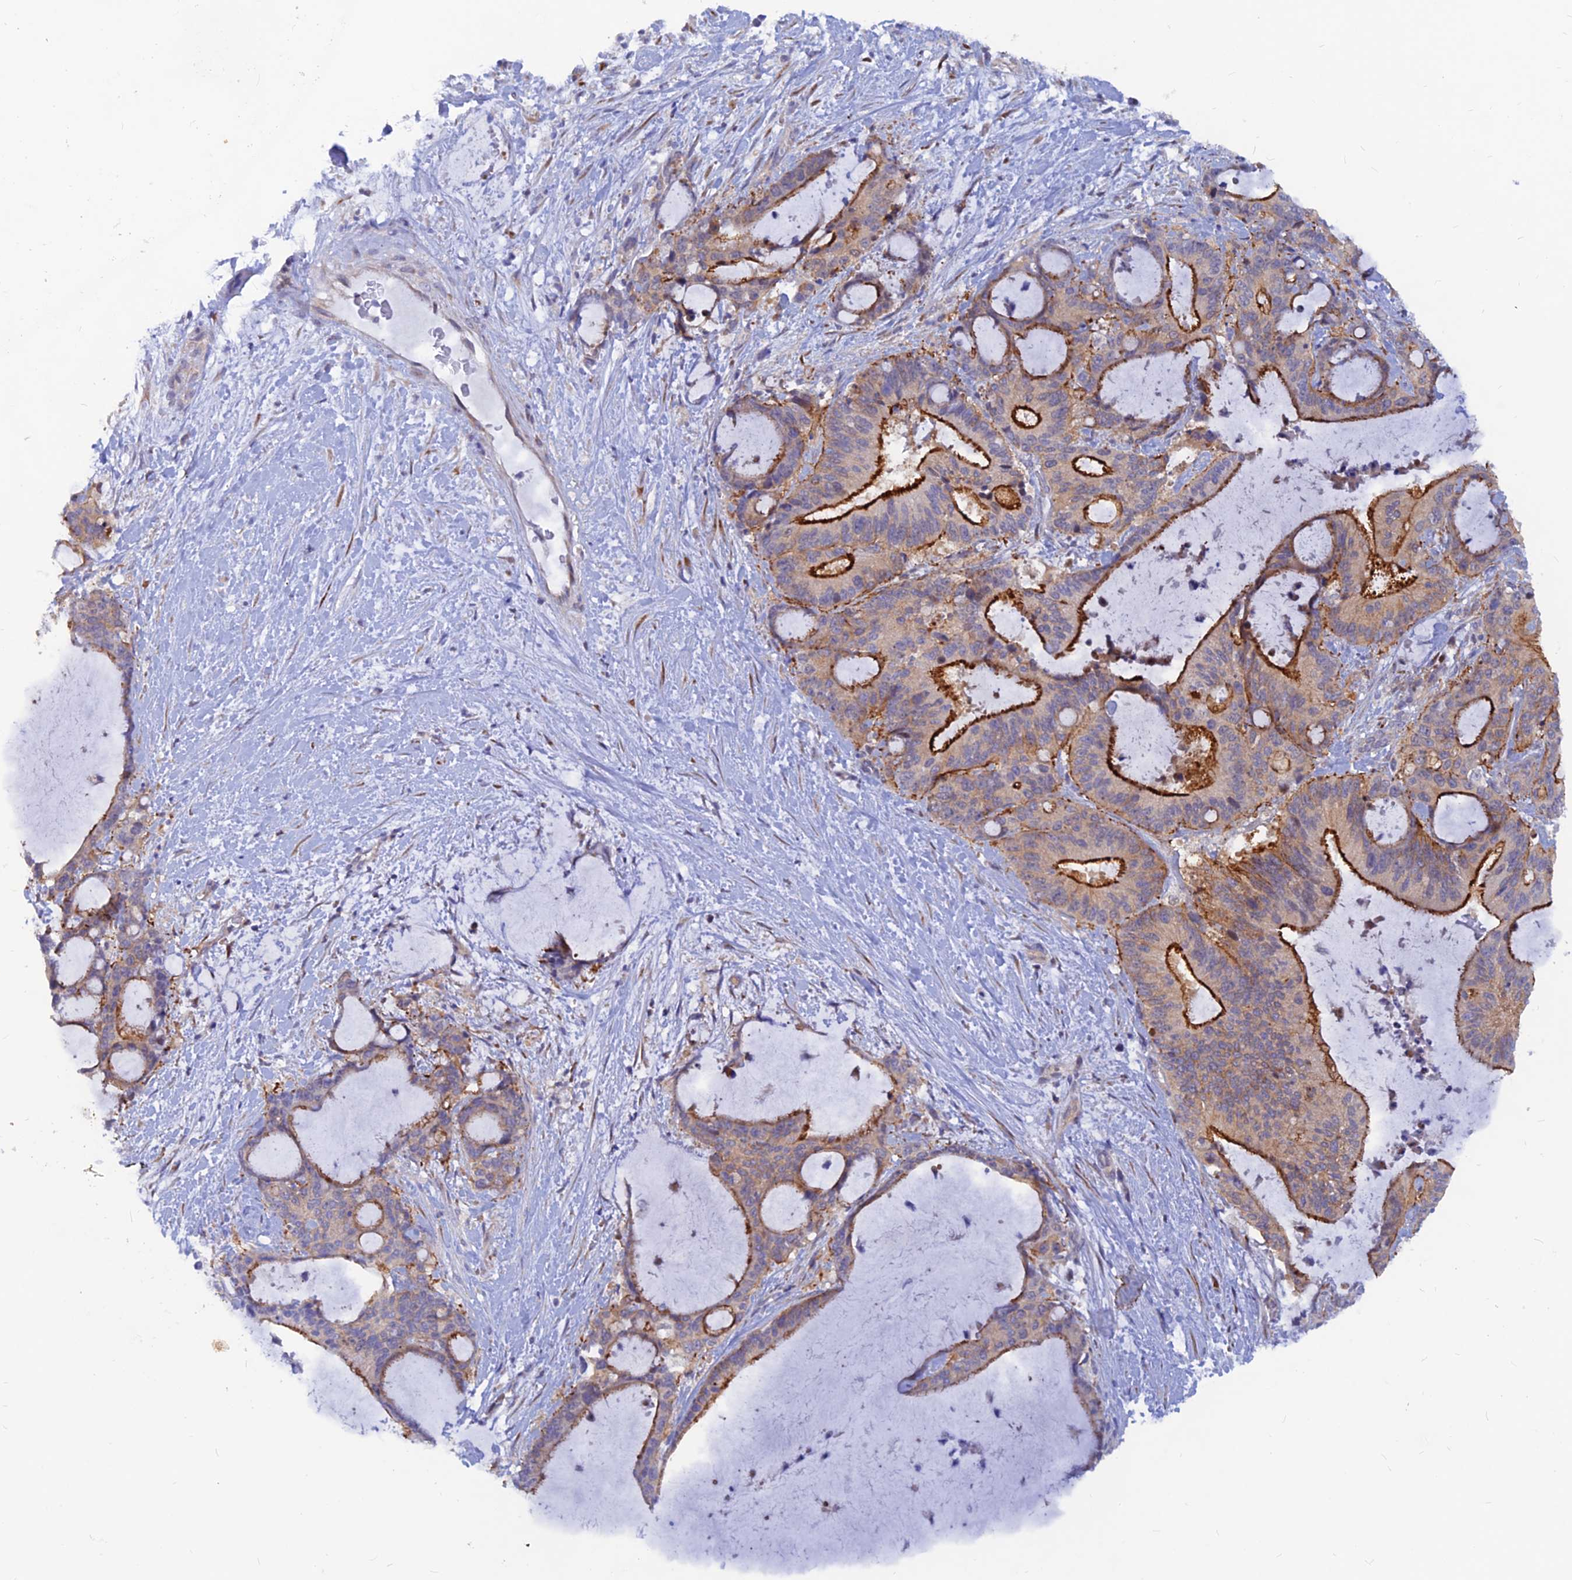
{"staining": {"intensity": "strong", "quantity": "25%-75%", "location": "cytoplasmic/membranous"}, "tissue": "liver cancer", "cell_type": "Tumor cells", "image_type": "cancer", "snomed": [{"axis": "morphology", "description": "Normal tissue, NOS"}, {"axis": "morphology", "description": "Cholangiocarcinoma"}, {"axis": "topography", "description": "Liver"}, {"axis": "topography", "description": "Peripheral nerve tissue"}], "caption": "Protein staining reveals strong cytoplasmic/membranous positivity in approximately 25%-75% of tumor cells in cholangiocarcinoma (liver).", "gene": "DNAJC16", "patient": {"sex": "female", "age": 73}}